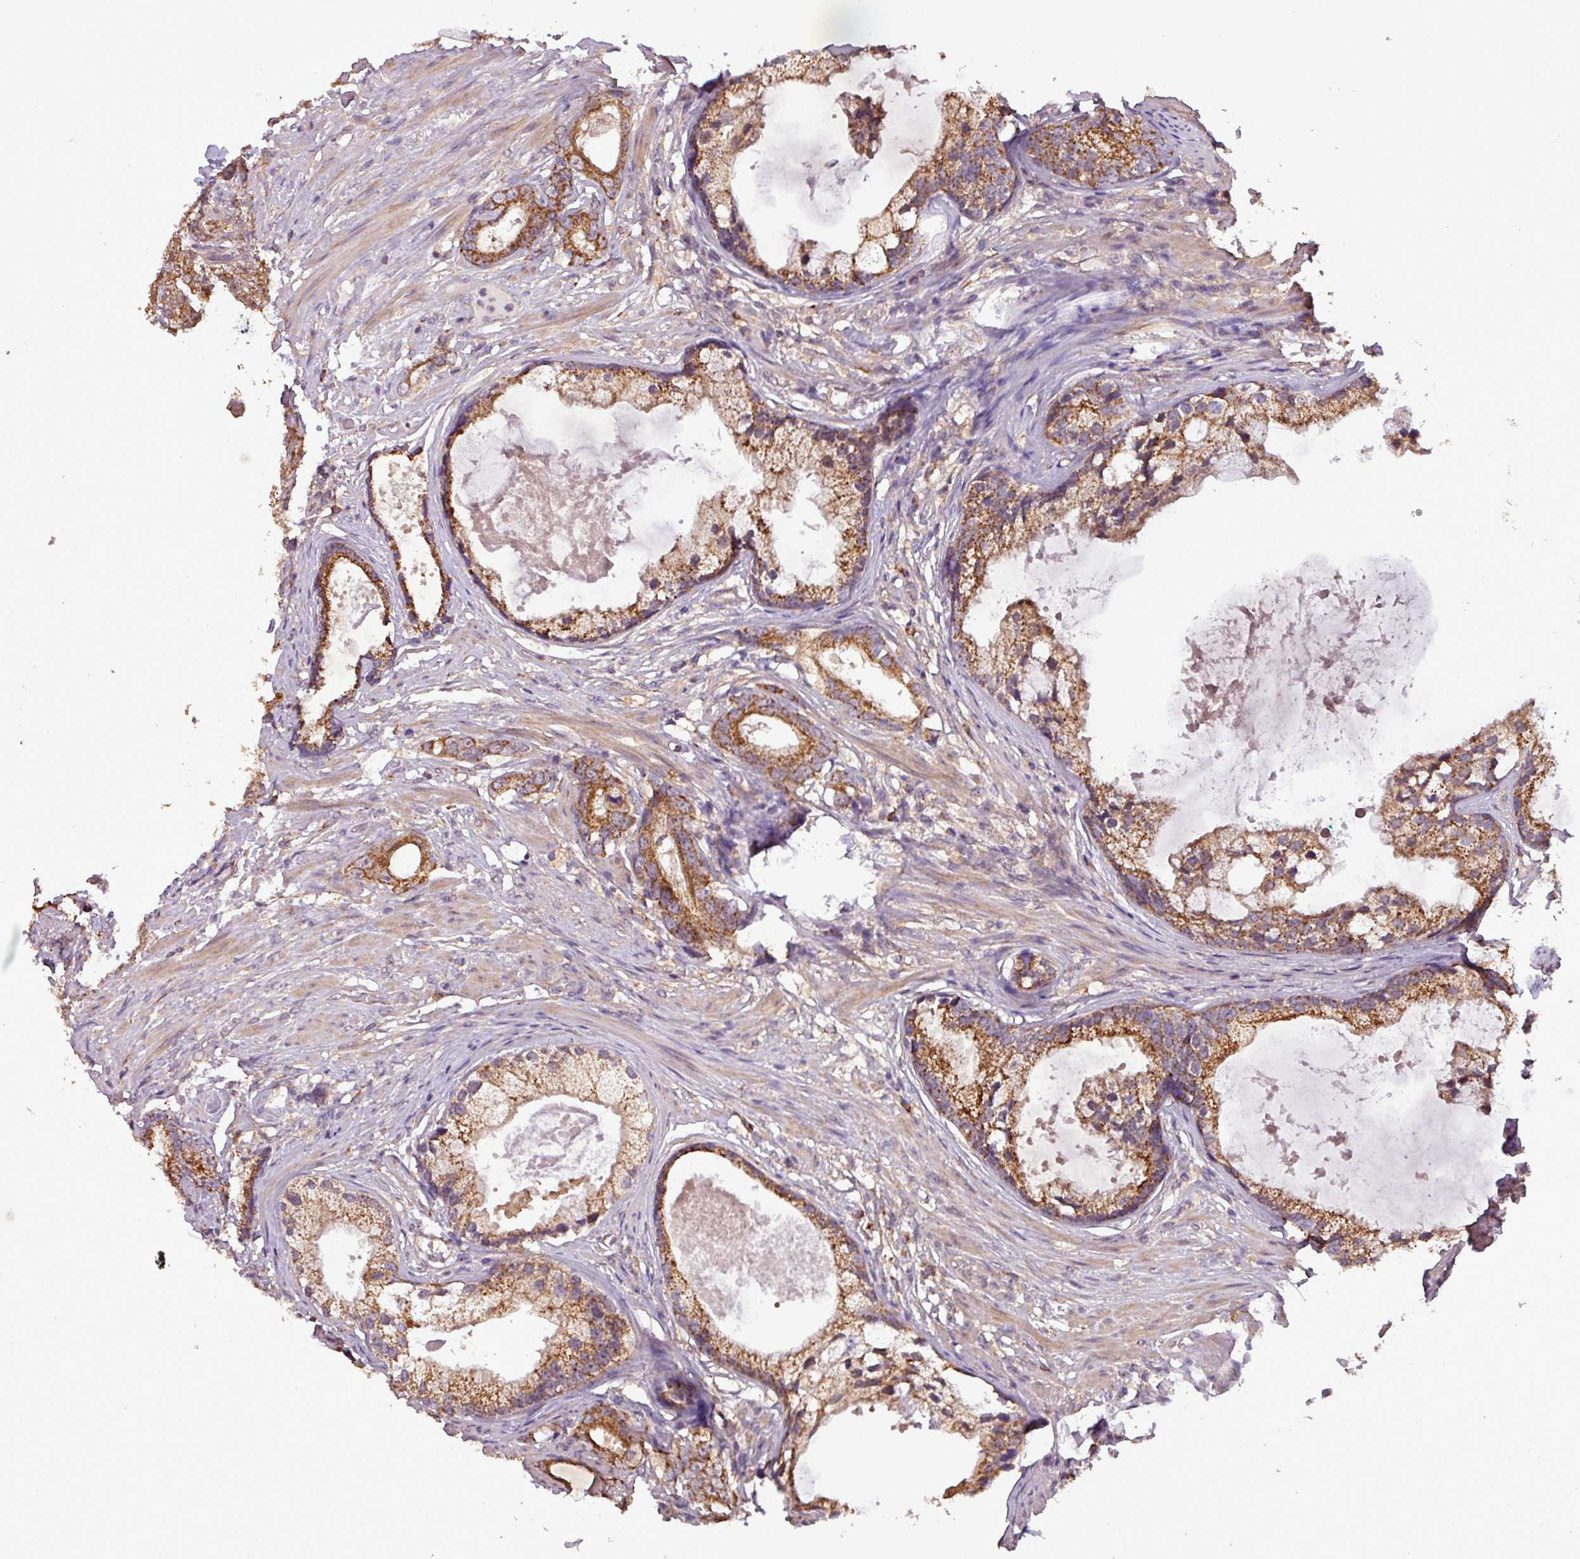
{"staining": {"intensity": "strong", "quantity": ">75%", "location": "cytoplasmic/membranous"}, "tissue": "prostate cancer", "cell_type": "Tumor cells", "image_type": "cancer", "snomed": [{"axis": "morphology", "description": "Adenocarcinoma, Low grade"}, {"axis": "topography", "description": "Prostate"}], "caption": "IHC histopathology image of human prostate adenocarcinoma (low-grade) stained for a protein (brown), which displays high levels of strong cytoplasmic/membranous positivity in about >75% of tumor cells.", "gene": "MCTP2", "patient": {"sex": "male", "age": 71}}